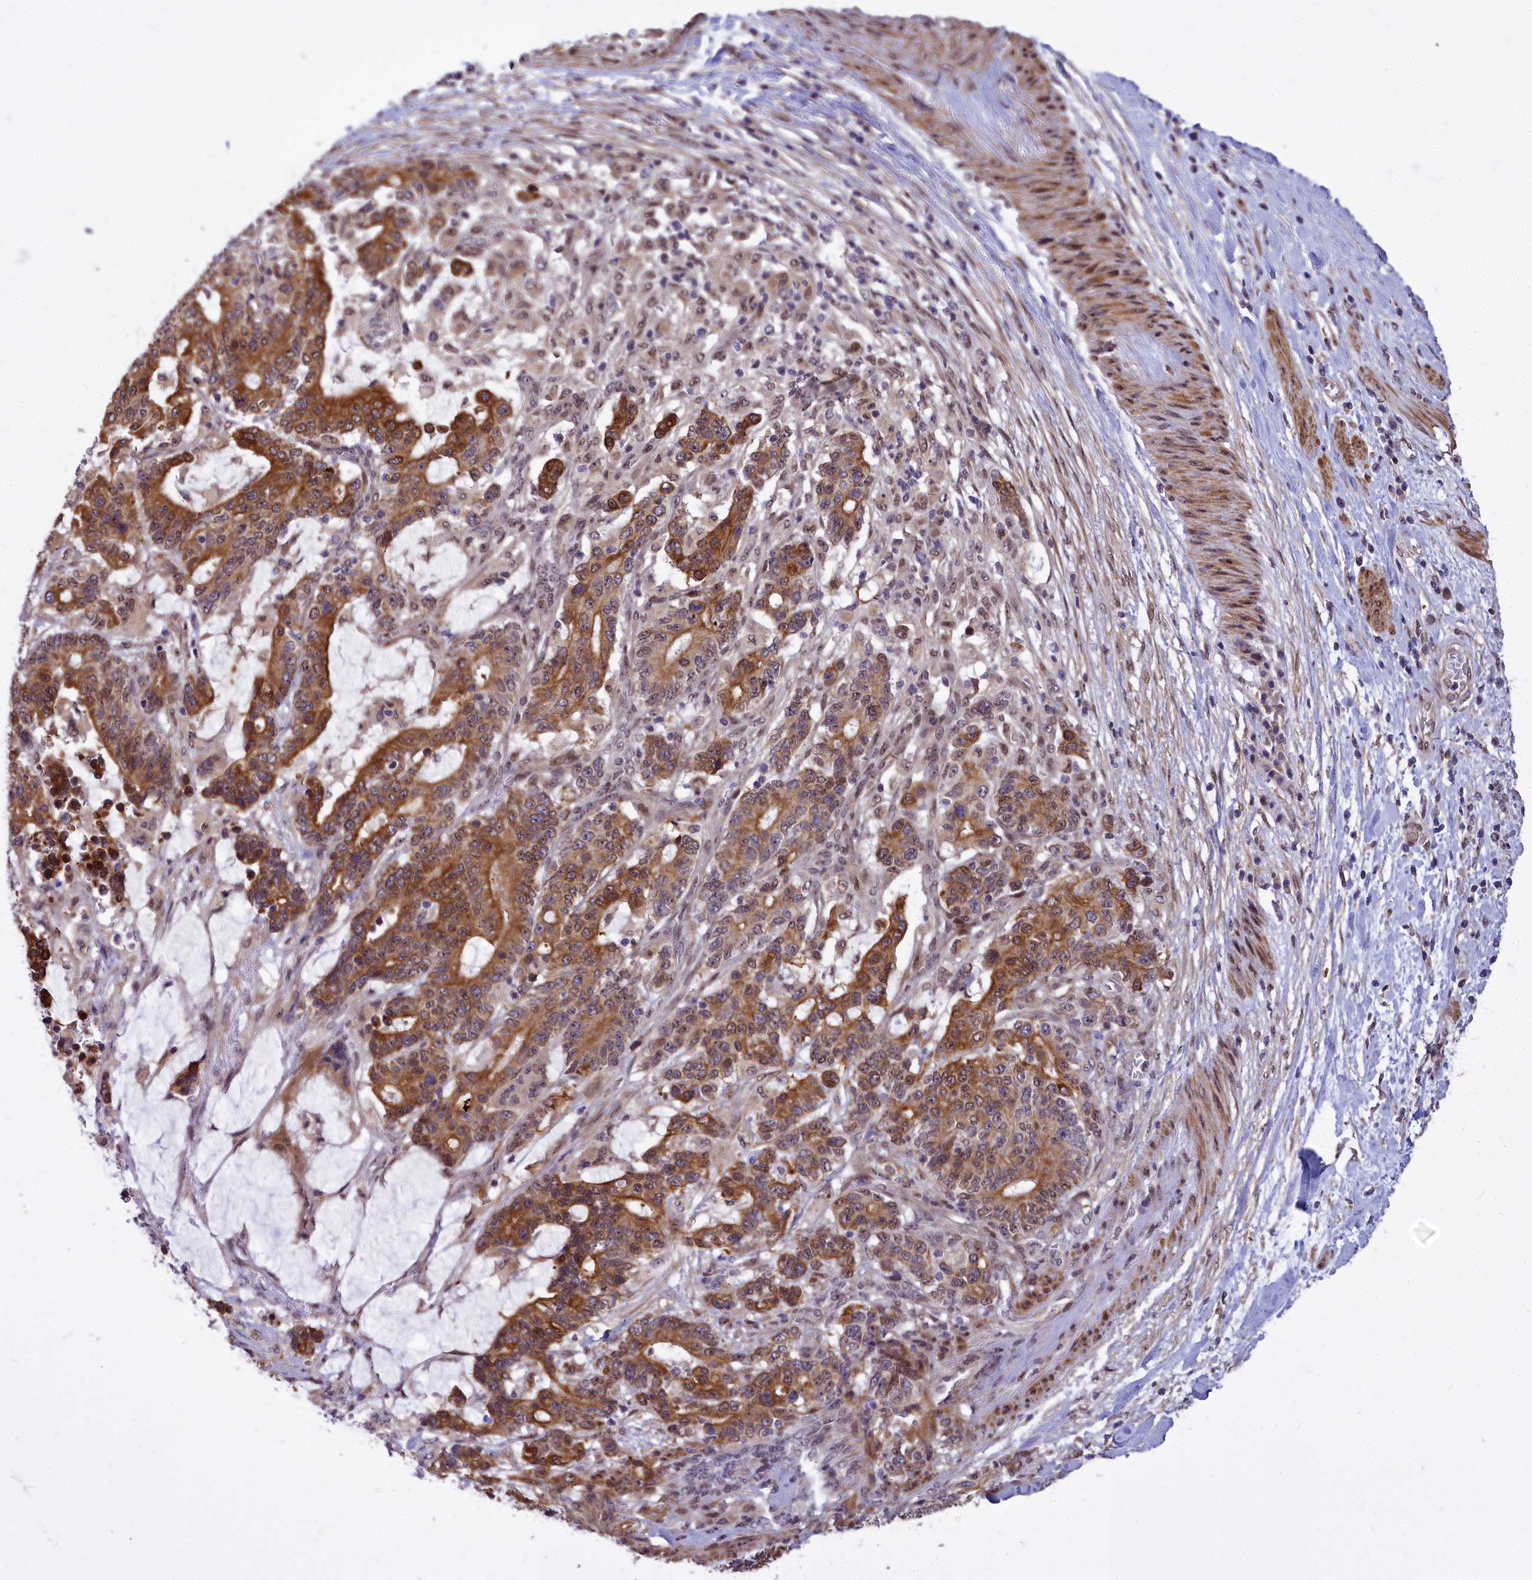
{"staining": {"intensity": "strong", "quantity": ">75%", "location": "cytoplasmic/membranous"}, "tissue": "stomach cancer", "cell_type": "Tumor cells", "image_type": "cancer", "snomed": [{"axis": "morphology", "description": "Normal tissue, NOS"}, {"axis": "morphology", "description": "Adenocarcinoma, NOS"}, {"axis": "topography", "description": "Stomach"}], "caption": "Immunohistochemistry (IHC) image of human stomach cancer (adenocarcinoma) stained for a protein (brown), which demonstrates high levels of strong cytoplasmic/membranous expression in about >75% of tumor cells.", "gene": "ABCB8", "patient": {"sex": "female", "age": 64}}